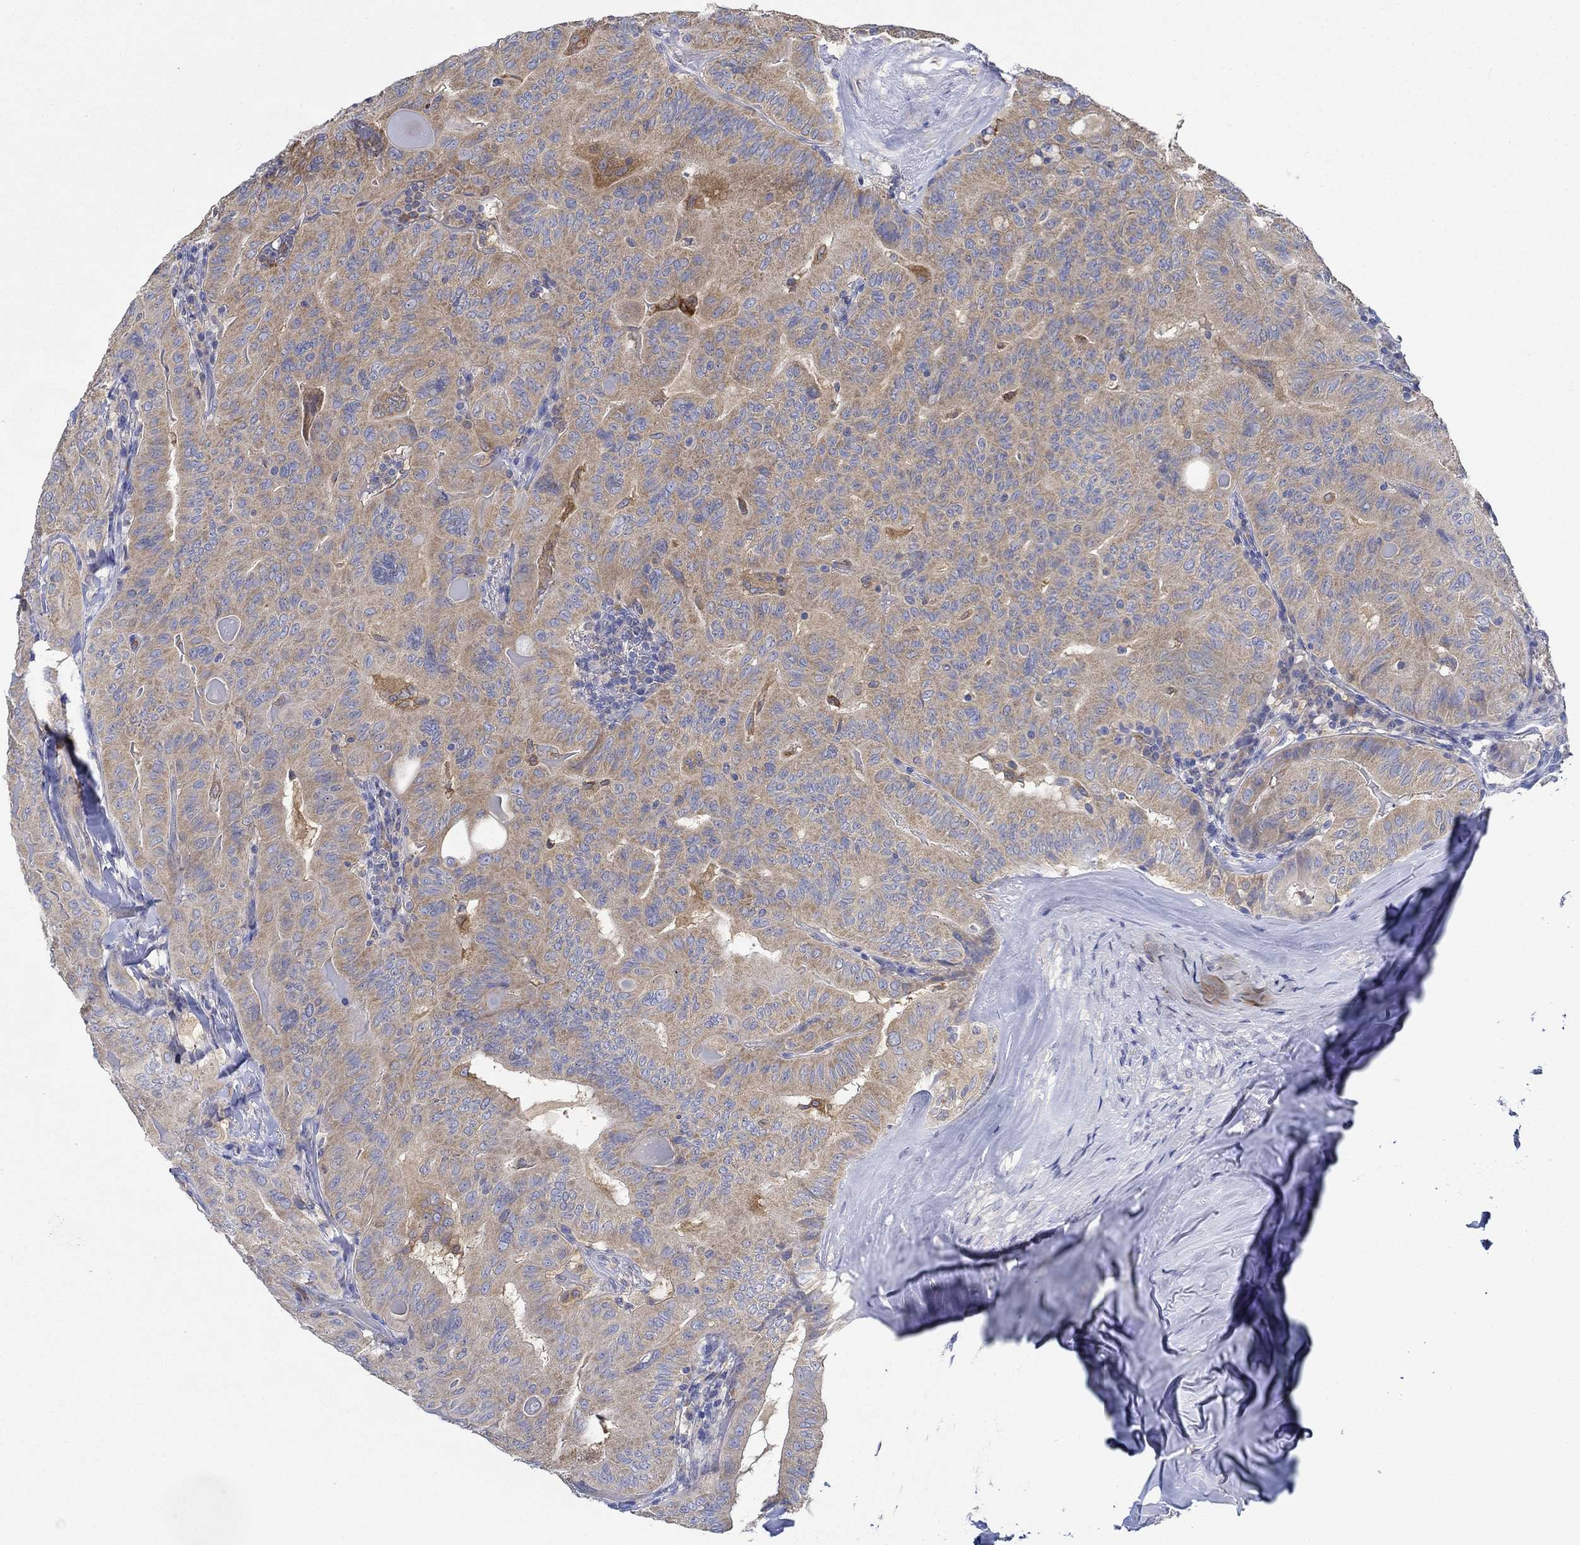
{"staining": {"intensity": "moderate", "quantity": ">75%", "location": "cytoplasmic/membranous"}, "tissue": "thyroid cancer", "cell_type": "Tumor cells", "image_type": "cancer", "snomed": [{"axis": "morphology", "description": "Papillary adenocarcinoma, NOS"}, {"axis": "topography", "description": "Thyroid gland"}], "caption": "Immunohistochemistry (IHC) histopathology image of neoplastic tissue: human thyroid cancer stained using immunohistochemistry demonstrates medium levels of moderate protein expression localized specifically in the cytoplasmic/membranous of tumor cells, appearing as a cytoplasmic/membranous brown color.", "gene": "SLC27A3", "patient": {"sex": "female", "age": 68}}